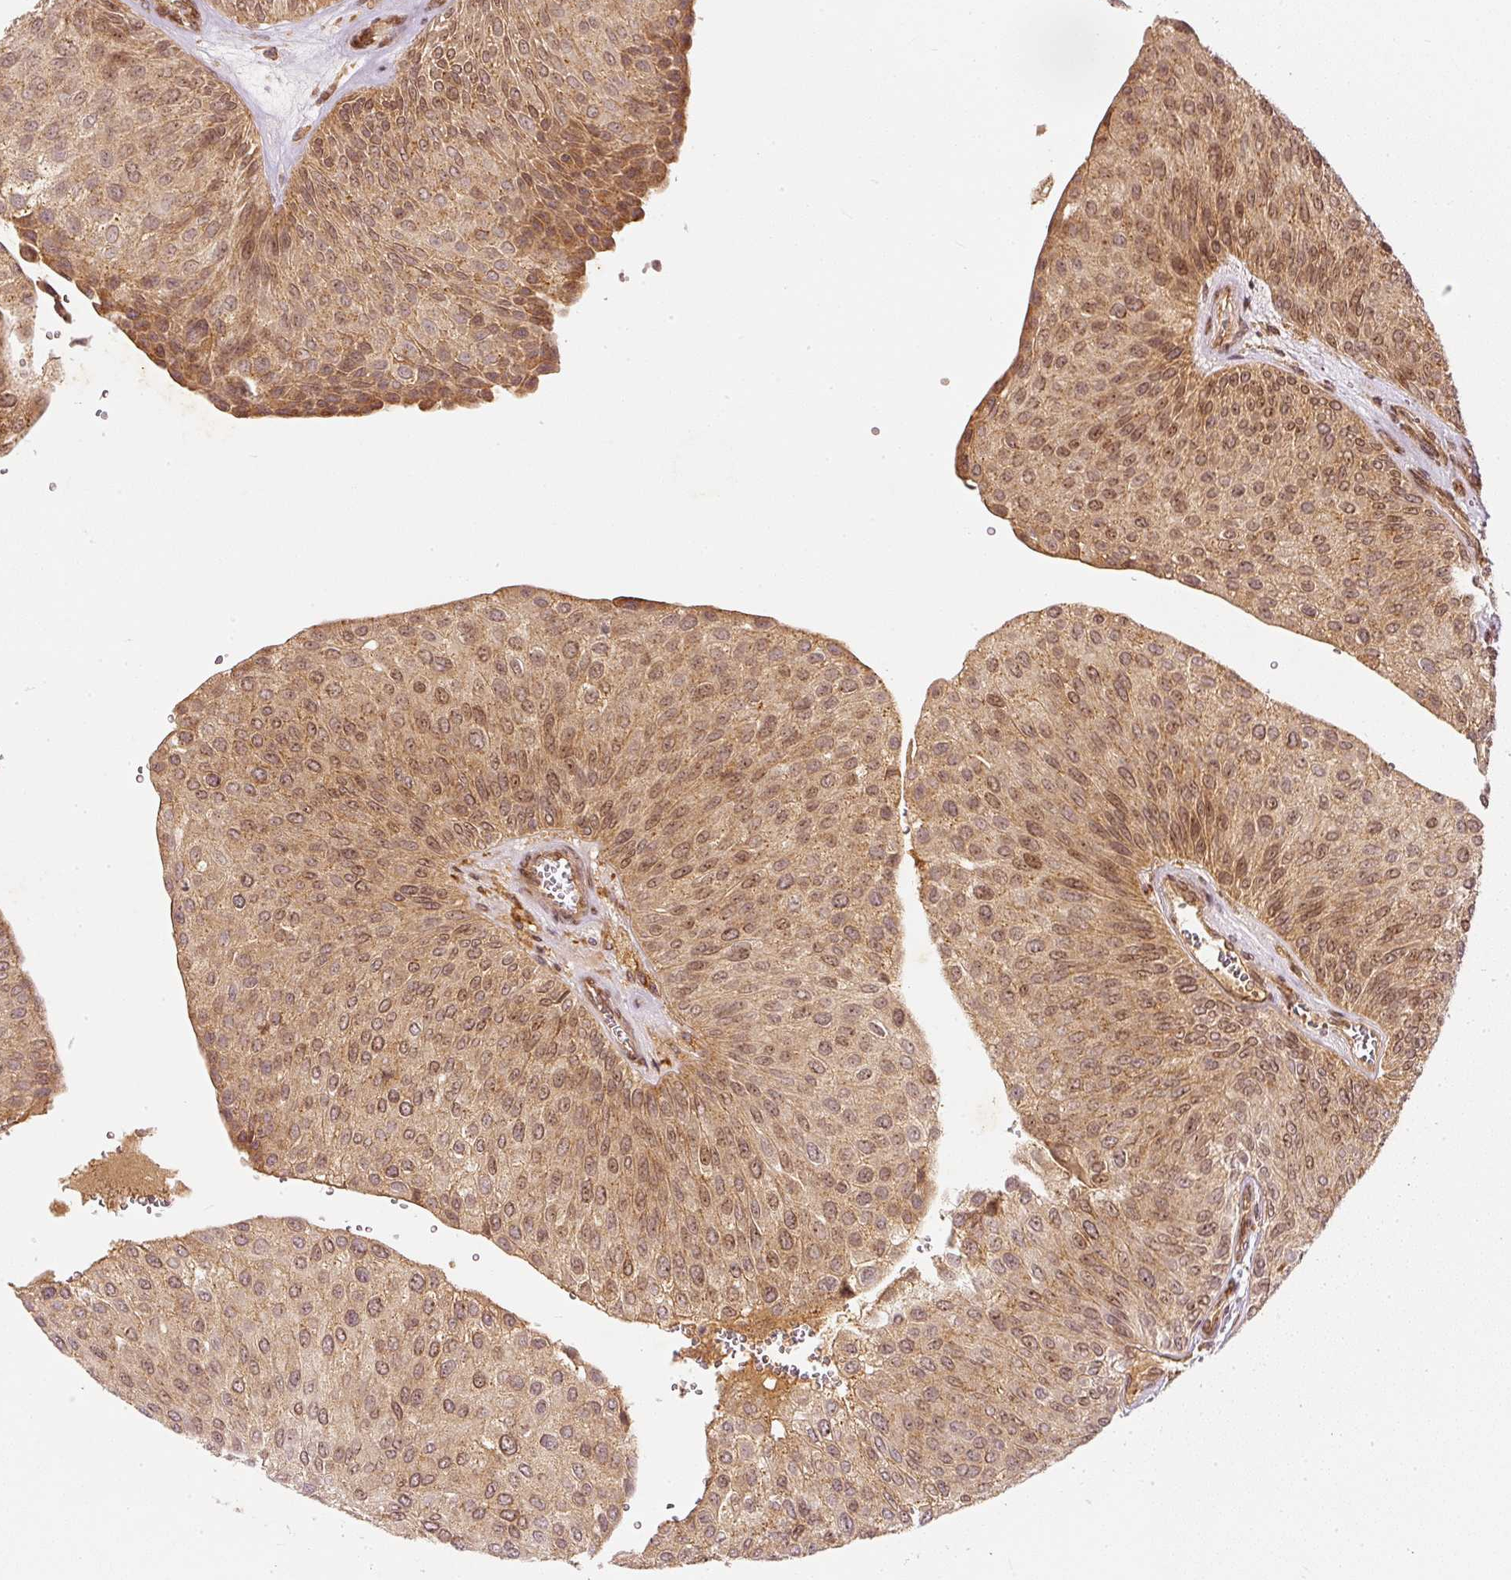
{"staining": {"intensity": "moderate", "quantity": ">75%", "location": "nuclear"}, "tissue": "urothelial cancer", "cell_type": "Tumor cells", "image_type": "cancer", "snomed": [{"axis": "morphology", "description": "Urothelial carcinoma, NOS"}, {"axis": "topography", "description": "Urinary bladder"}], "caption": "High-magnification brightfield microscopy of urothelial cancer stained with DAB (3,3'-diaminobenzidine) (brown) and counterstained with hematoxylin (blue). tumor cells exhibit moderate nuclear expression is present in about>75% of cells.", "gene": "ZNF580", "patient": {"sex": "male", "age": 67}}